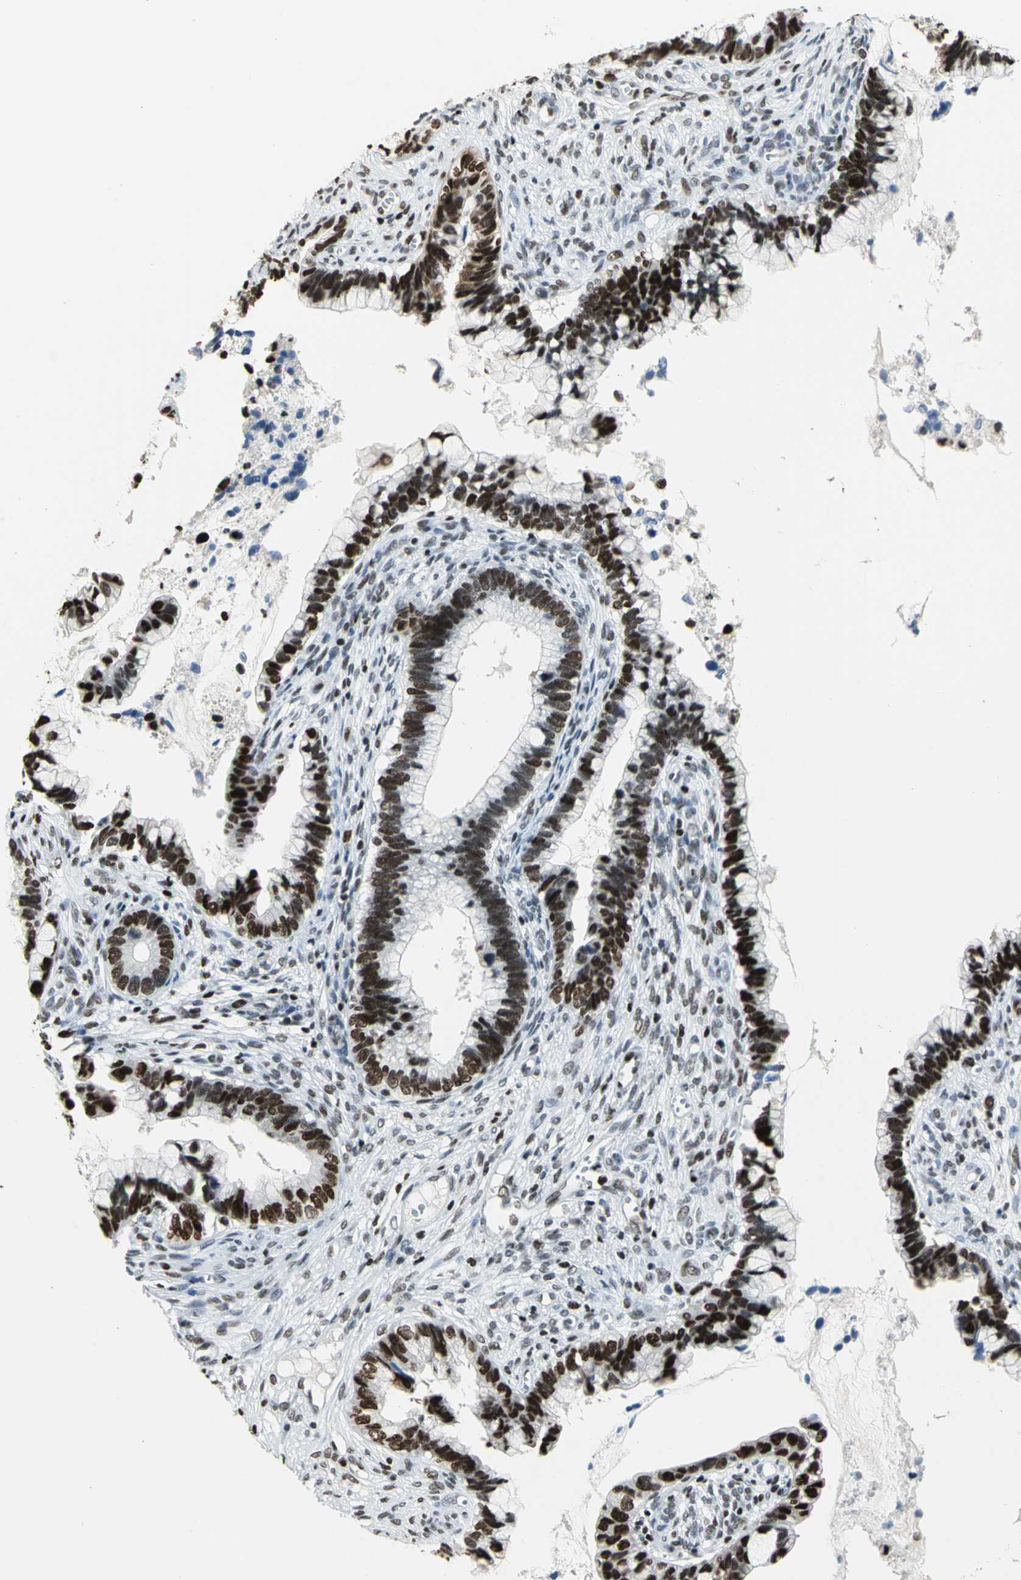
{"staining": {"intensity": "strong", "quantity": ">75%", "location": "nuclear"}, "tissue": "cervical cancer", "cell_type": "Tumor cells", "image_type": "cancer", "snomed": [{"axis": "morphology", "description": "Adenocarcinoma, NOS"}, {"axis": "topography", "description": "Cervix"}], "caption": "The image exhibits a brown stain indicating the presence of a protein in the nuclear of tumor cells in cervical adenocarcinoma.", "gene": "HNRNPD", "patient": {"sex": "female", "age": 44}}